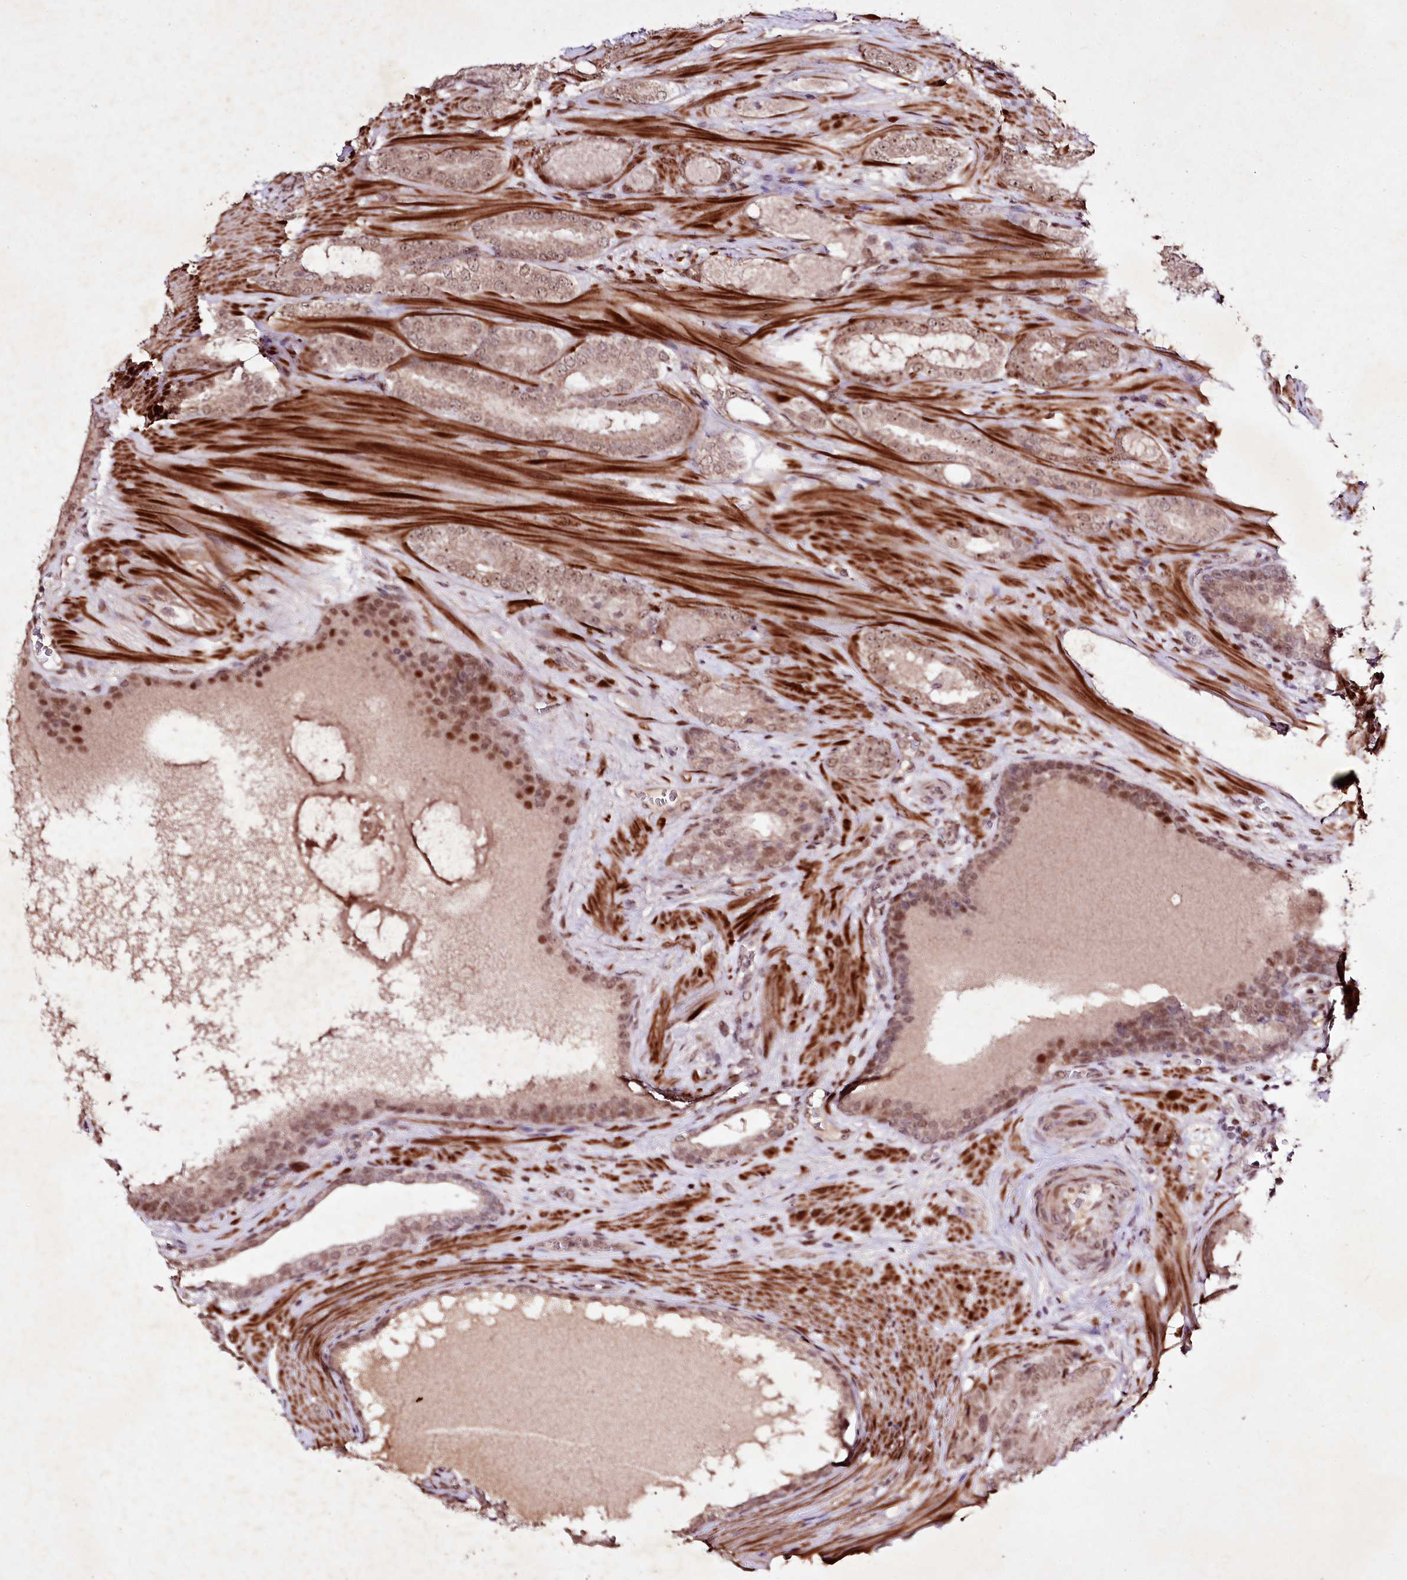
{"staining": {"intensity": "weak", "quantity": ">75%", "location": "nuclear"}, "tissue": "prostate cancer", "cell_type": "Tumor cells", "image_type": "cancer", "snomed": [{"axis": "morphology", "description": "Adenocarcinoma, High grade"}, {"axis": "topography", "description": "Prostate"}], "caption": "Immunohistochemical staining of prostate cancer demonstrates low levels of weak nuclear staining in about >75% of tumor cells. Nuclei are stained in blue.", "gene": "DMP1", "patient": {"sex": "male", "age": 60}}